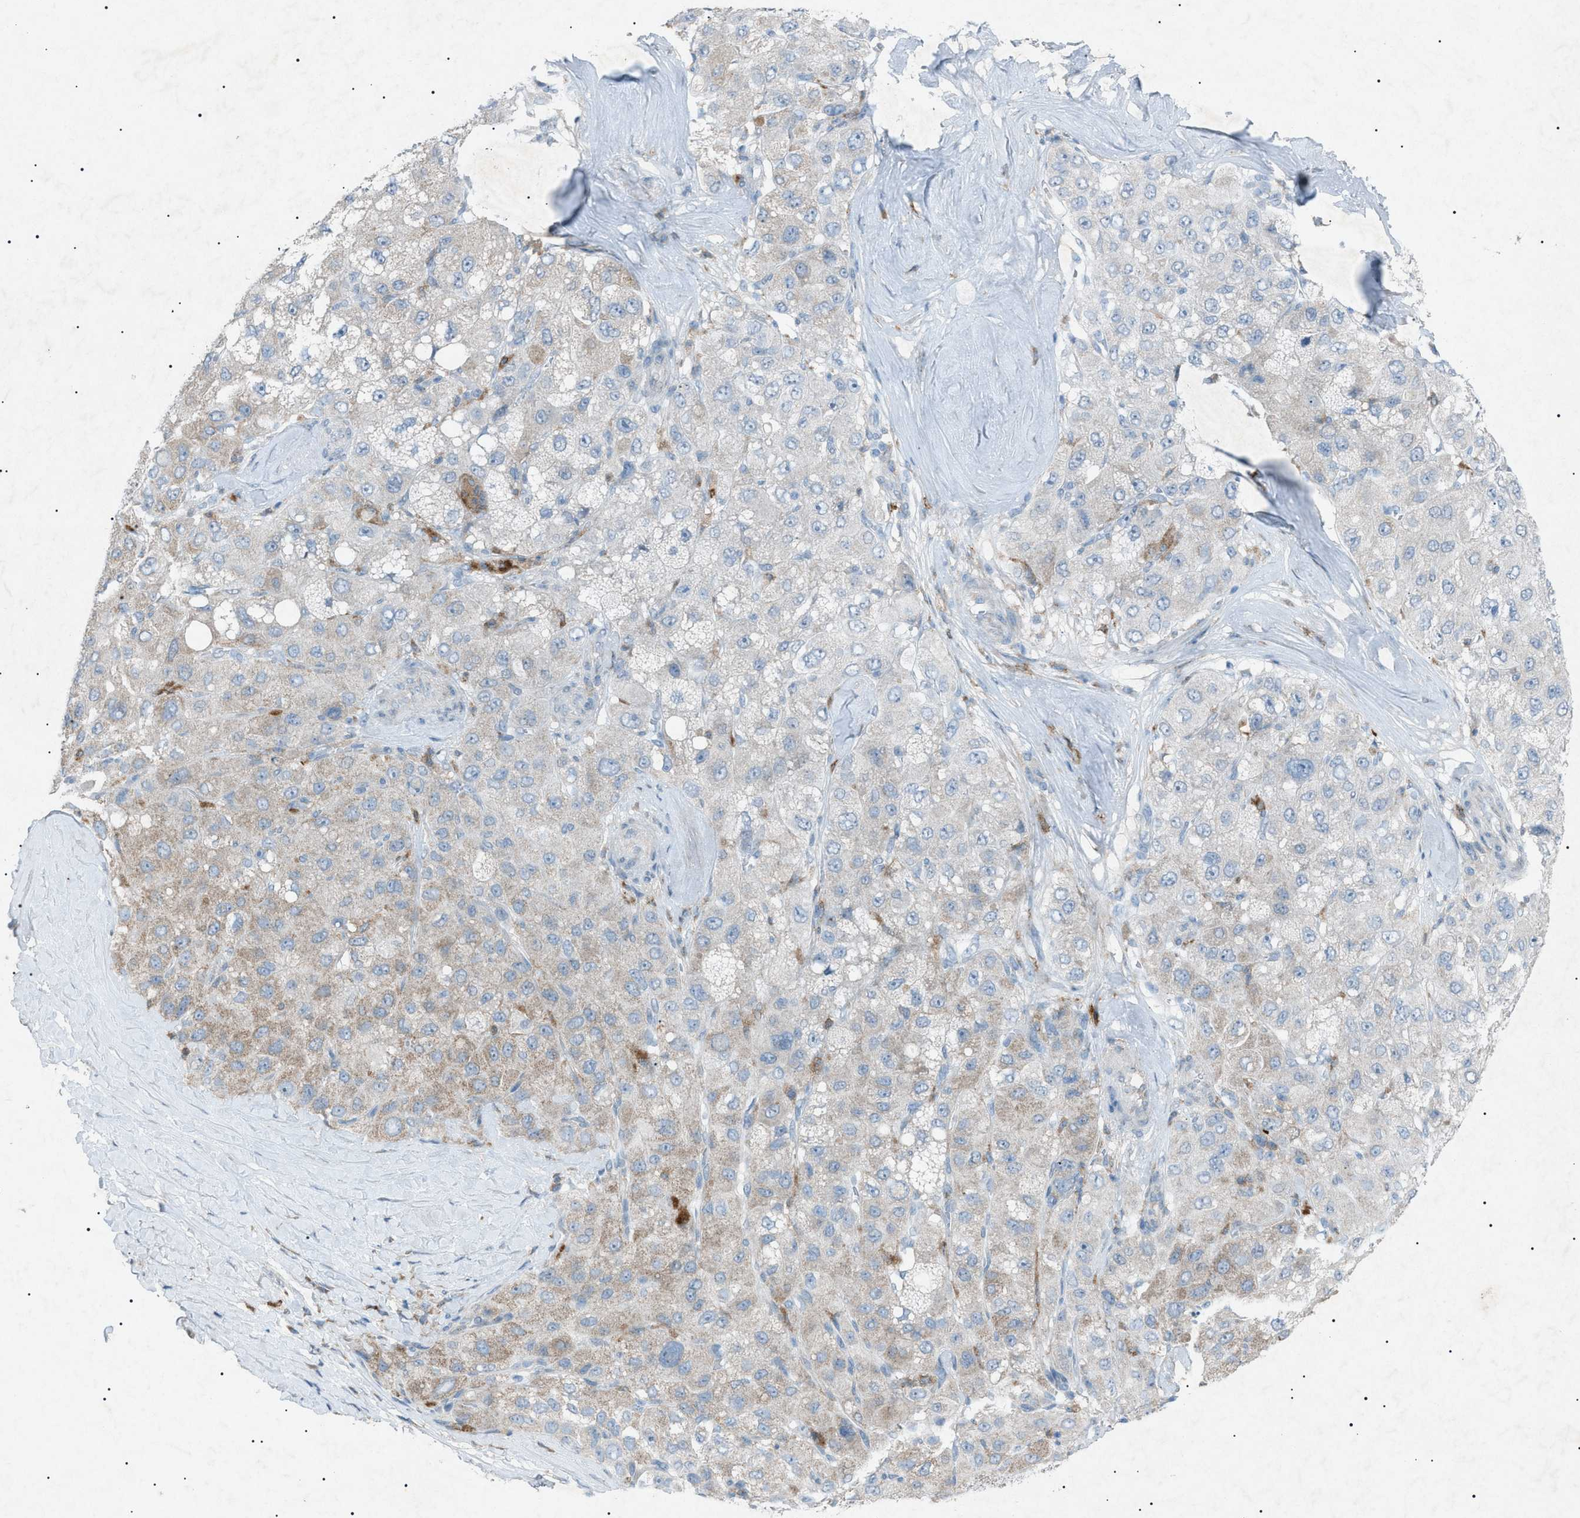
{"staining": {"intensity": "weak", "quantity": "25%-75%", "location": "cytoplasmic/membranous"}, "tissue": "liver cancer", "cell_type": "Tumor cells", "image_type": "cancer", "snomed": [{"axis": "morphology", "description": "Carcinoma, Hepatocellular, NOS"}, {"axis": "topography", "description": "Liver"}], "caption": "Liver cancer stained with a protein marker exhibits weak staining in tumor cells.", "gene": "BTK", "patient": {"sex": "male", "age": 80}}